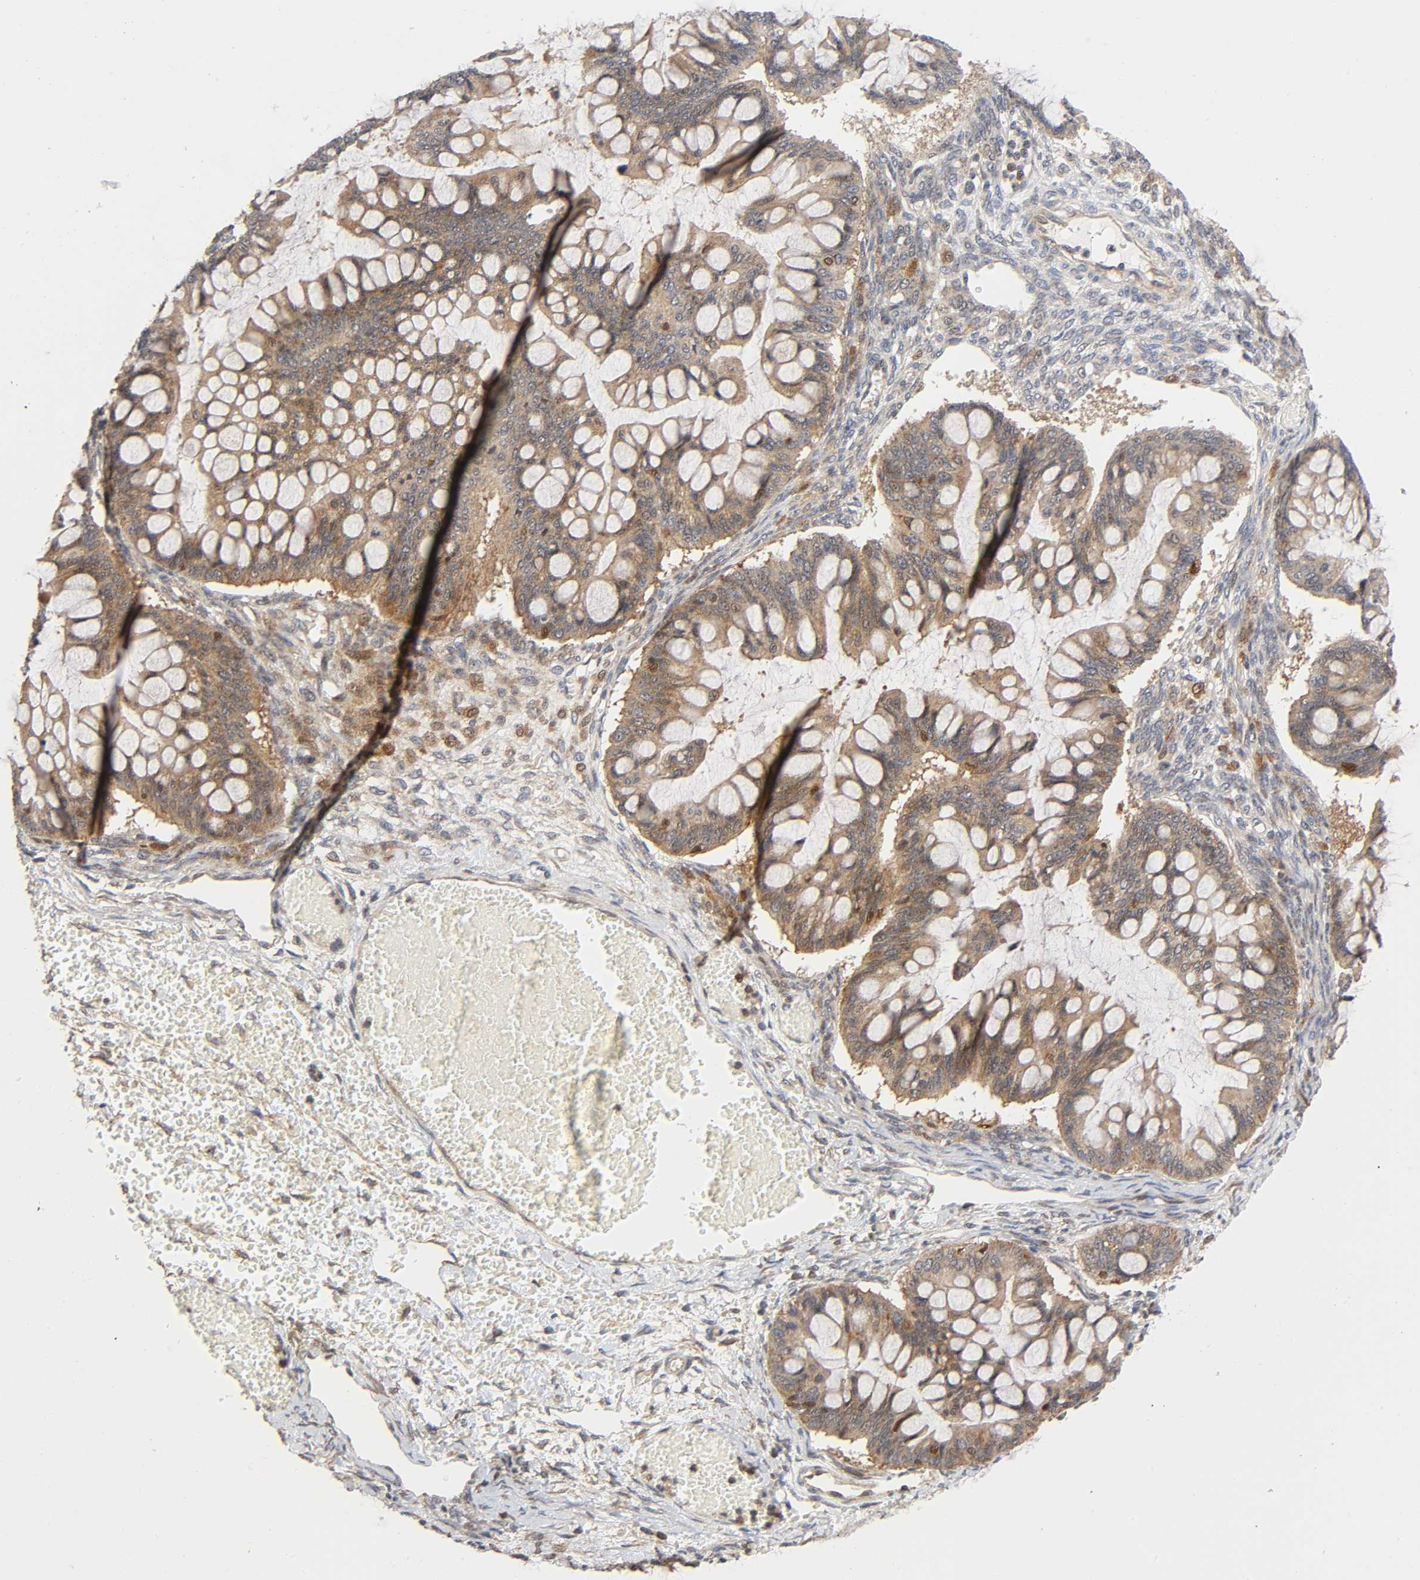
{"staining": {"intensity": "moderate", "quantity": ">75%", "location": "cytoplasmic/membranous,nuclear"}, "tissue": "ovarian cancer", "cell_type": "Tumor cells", "image_type": "cancer", "snomed": [{"axis": "morphology", "description": "Cystadenocarcinoma, mucinous, NOS"}, {"axis": "topography", "description": "Ovary"}], "caption": "Protein staining of ovarian cancer tissue shows moderate cytoplasmic/membranous and nuclear positivity in about >75% of tumor cells.", "gene": "CASP9", "patient": {"sex": "female", "age": 73}}